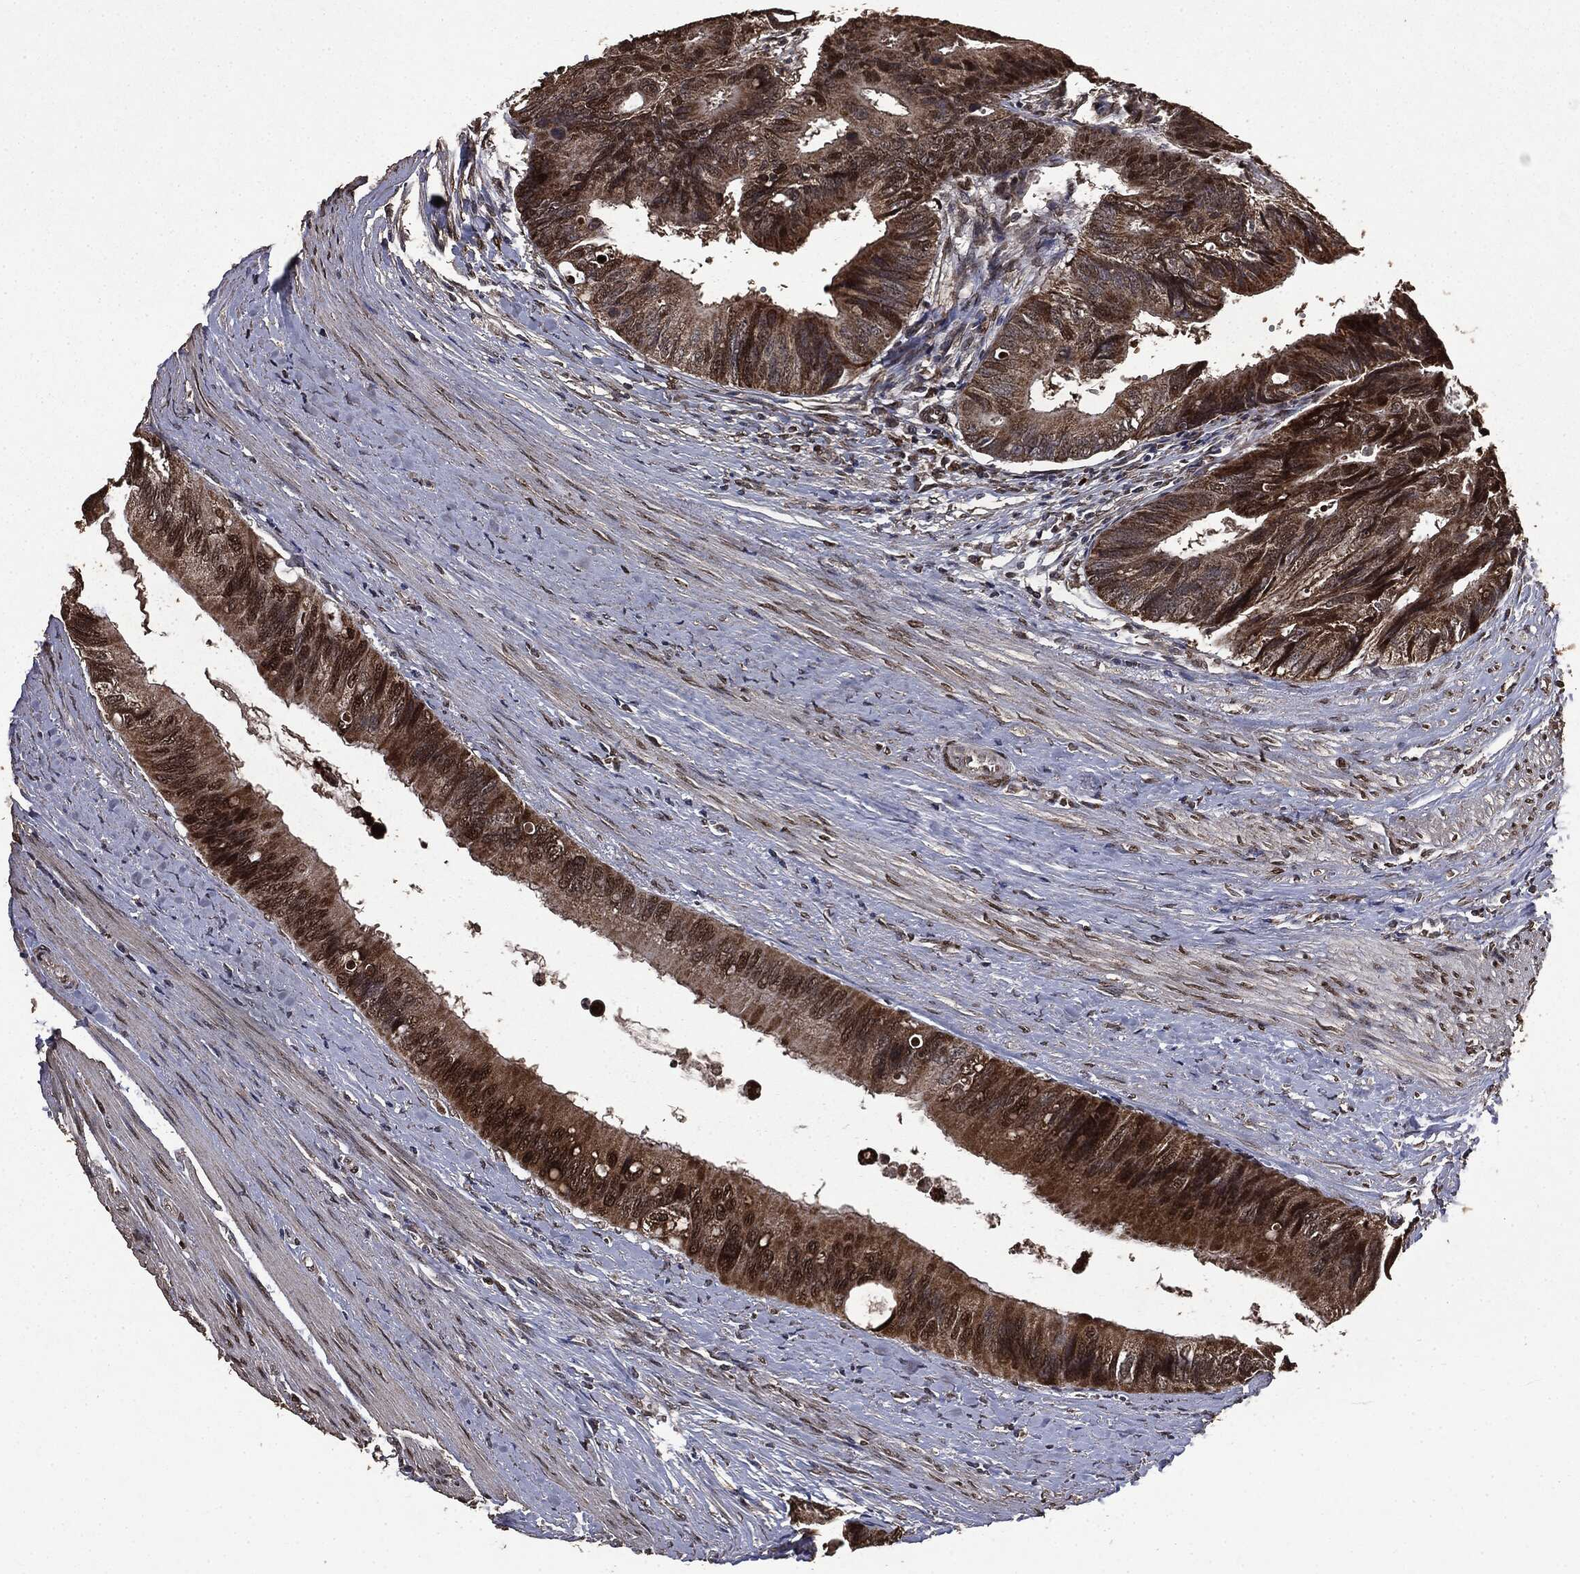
{"staining": {"intensity": "strong", "quantity": "25%-75%", "location": "cytoplasmic/membranous,nuclear"}, "tissue": "colorectal cancer", "cell_type": "Tumor cells", "image_type": "cancer", "snomed": [{"axis": "morphology", "description": "Normal tissue, NOS"}, {"axis": "morphology", "description": "Adenocarcinoma, NOS"}, {"axis": "topography", "description": "Colon"}], "caption": "Immunohistochemical staining of colorectal adenocarcinoma reveals high levels of strong cytoplasmic/membranous and nuclear expression in about 25%-75% of tumor cells.", "gene": "PPP6R2", "patient": {"sex": "male", "age": 65}}